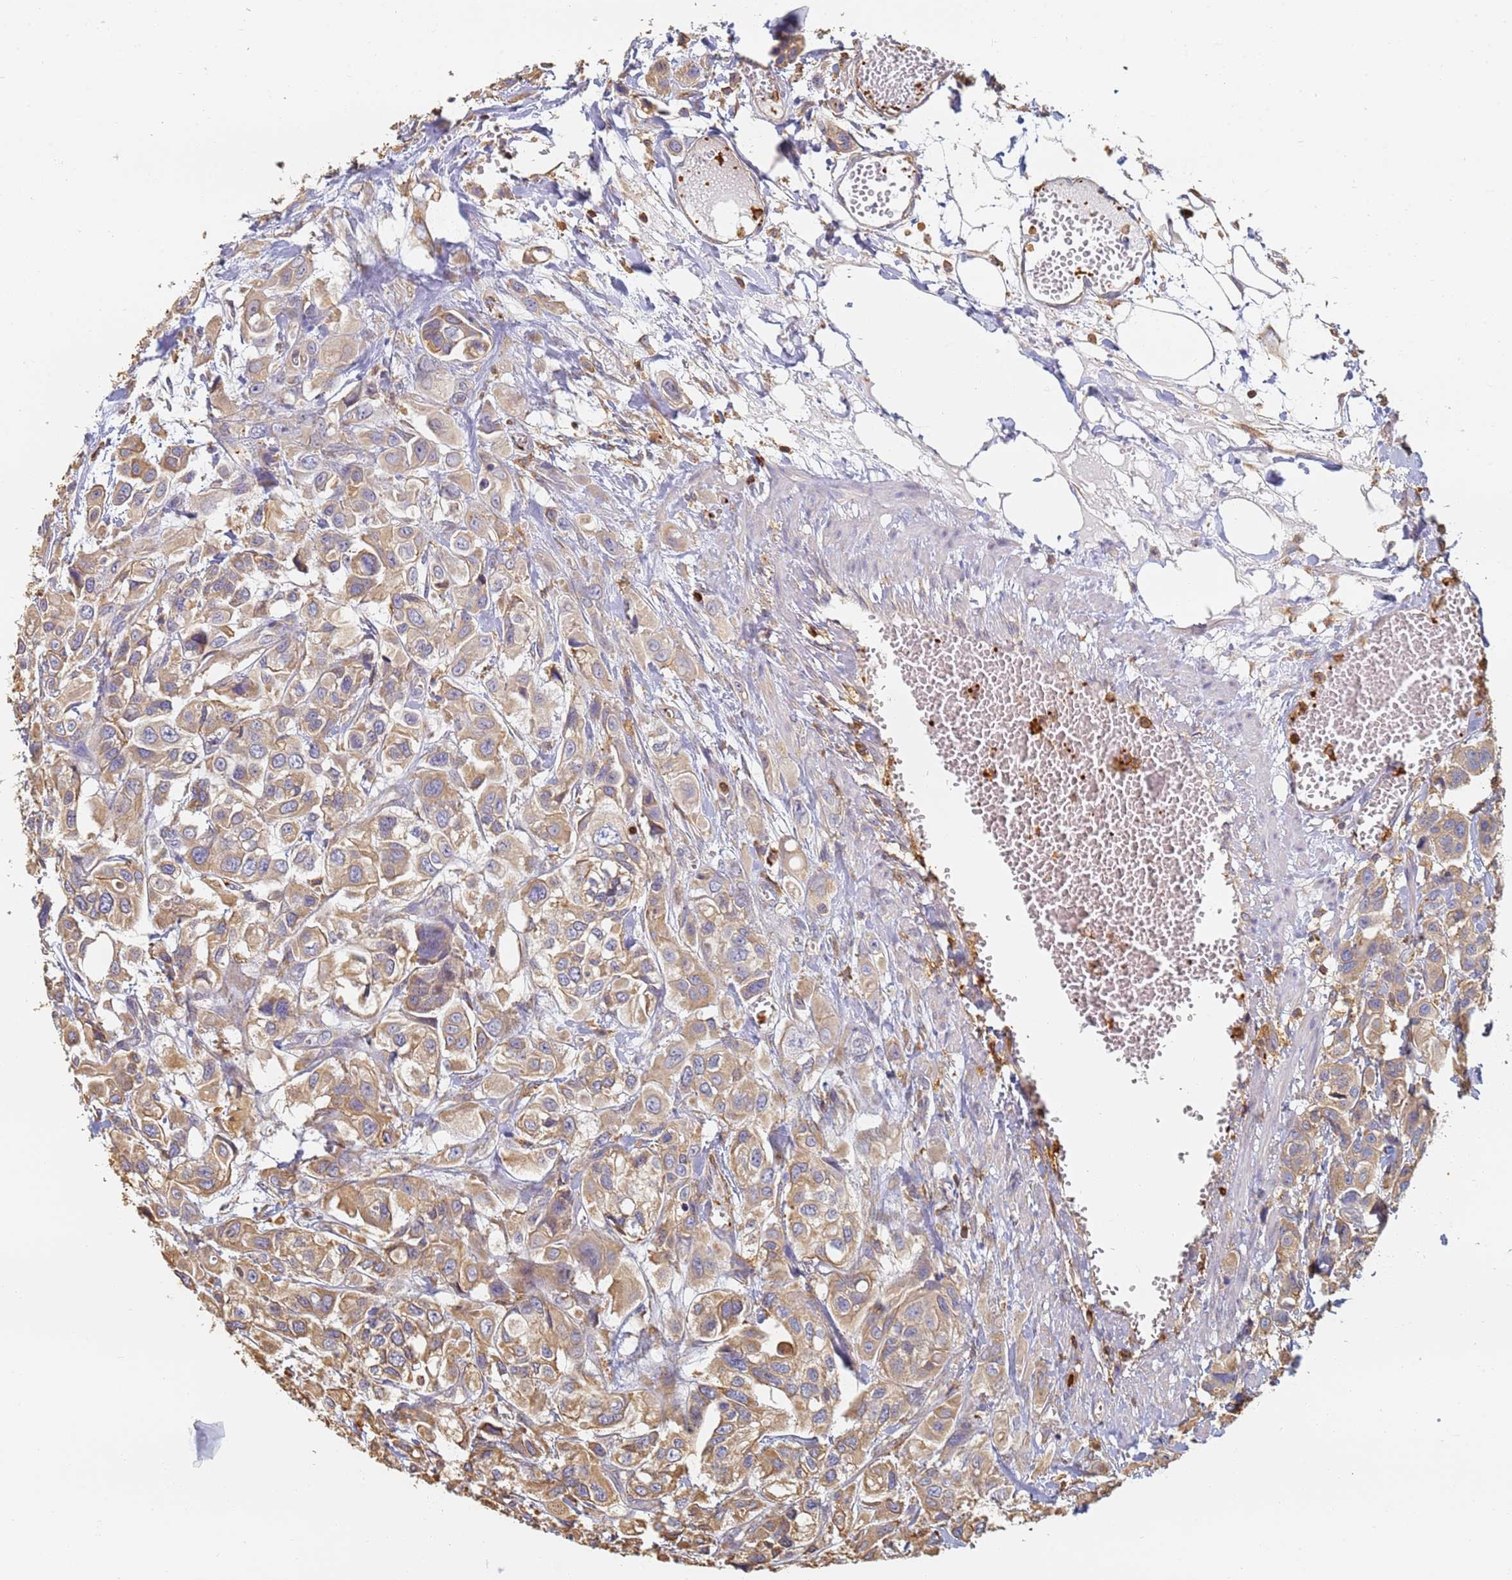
{"staining": {"intensity": "moderate", "quantity": ">75%", "location": "cytoplasmic/membranous"}, "tissue": "urothelial cancer", "cell_type": "Tumor cells", "image_type": "cancer", "snomed": [{"axis": "morphology", "description": "Urothelial carcinoma, High grade"}, {"axis": "topography", "description": "Urinary bladder"}], "caption": "Protein staining of high-grade urothelial carcinoma tissue demonstrates moderate cytoplasmic/membranous expression in approximately >75% of tumor cells.", "gene": "BIN2", "patient": {"sex": "male", "age": 67}}